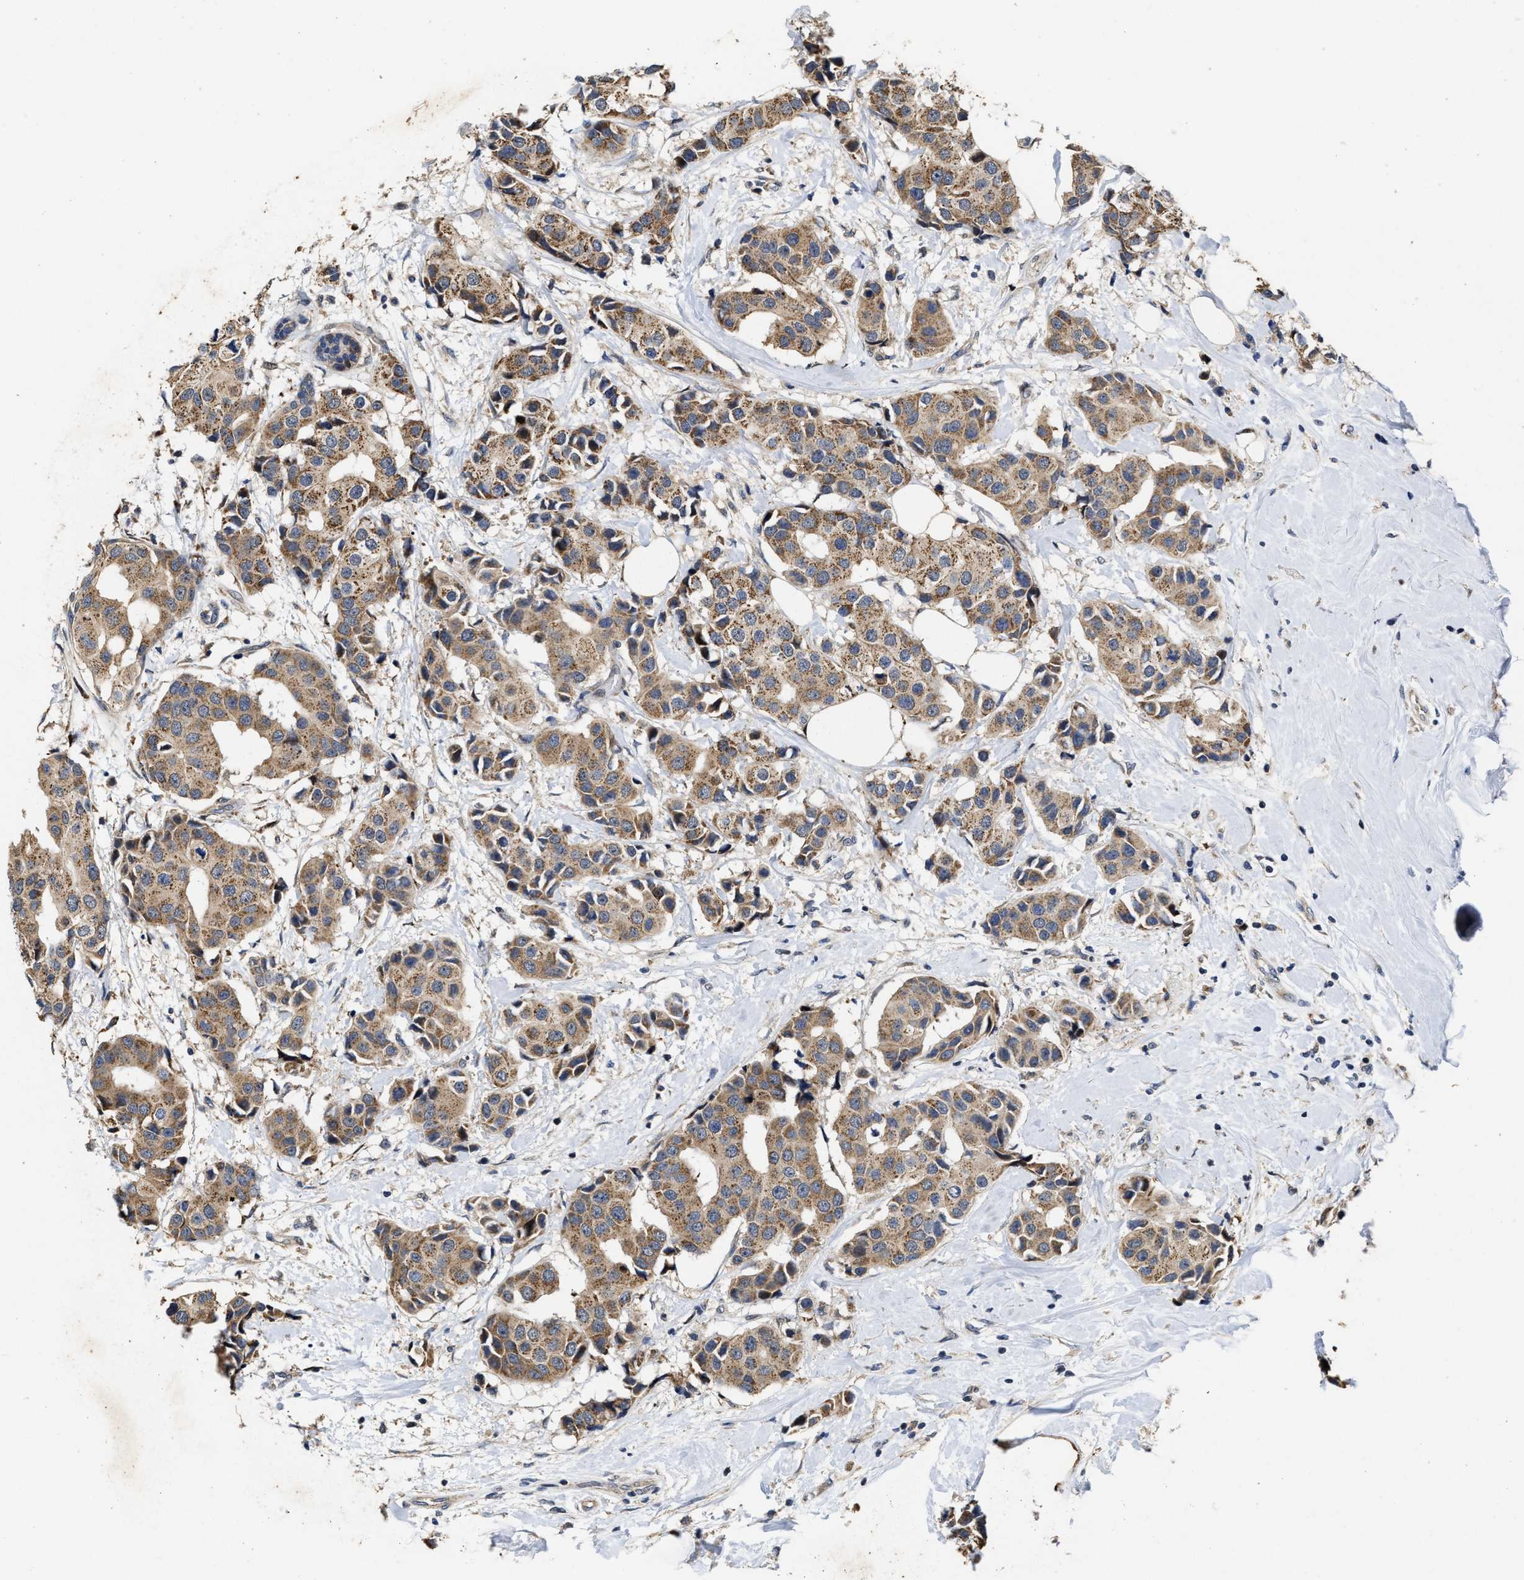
{"staining": {"intensity": "moderate", "quantity": ">75%", "location": "cytoplasmic/membranous"}, "tissue": "breast cancer", "cell_type": "Tumor cells", "image_type": "cancer", "snomed": [{"axis": "morphology", "description": "Normal tissue, NOS"}, {"axis": "morphology", "description": "Duct carcinoma"}, {"axis": "topography", "description": "Breast"}], "caption": "This micrograph displays IHC staining of human breast cancer, with medium moderate cytoplasmic/membranous staining in approximately >75% of tumor cells.", "gene": "SCYL2", "patient": {"sex": "female", "age": 39}}